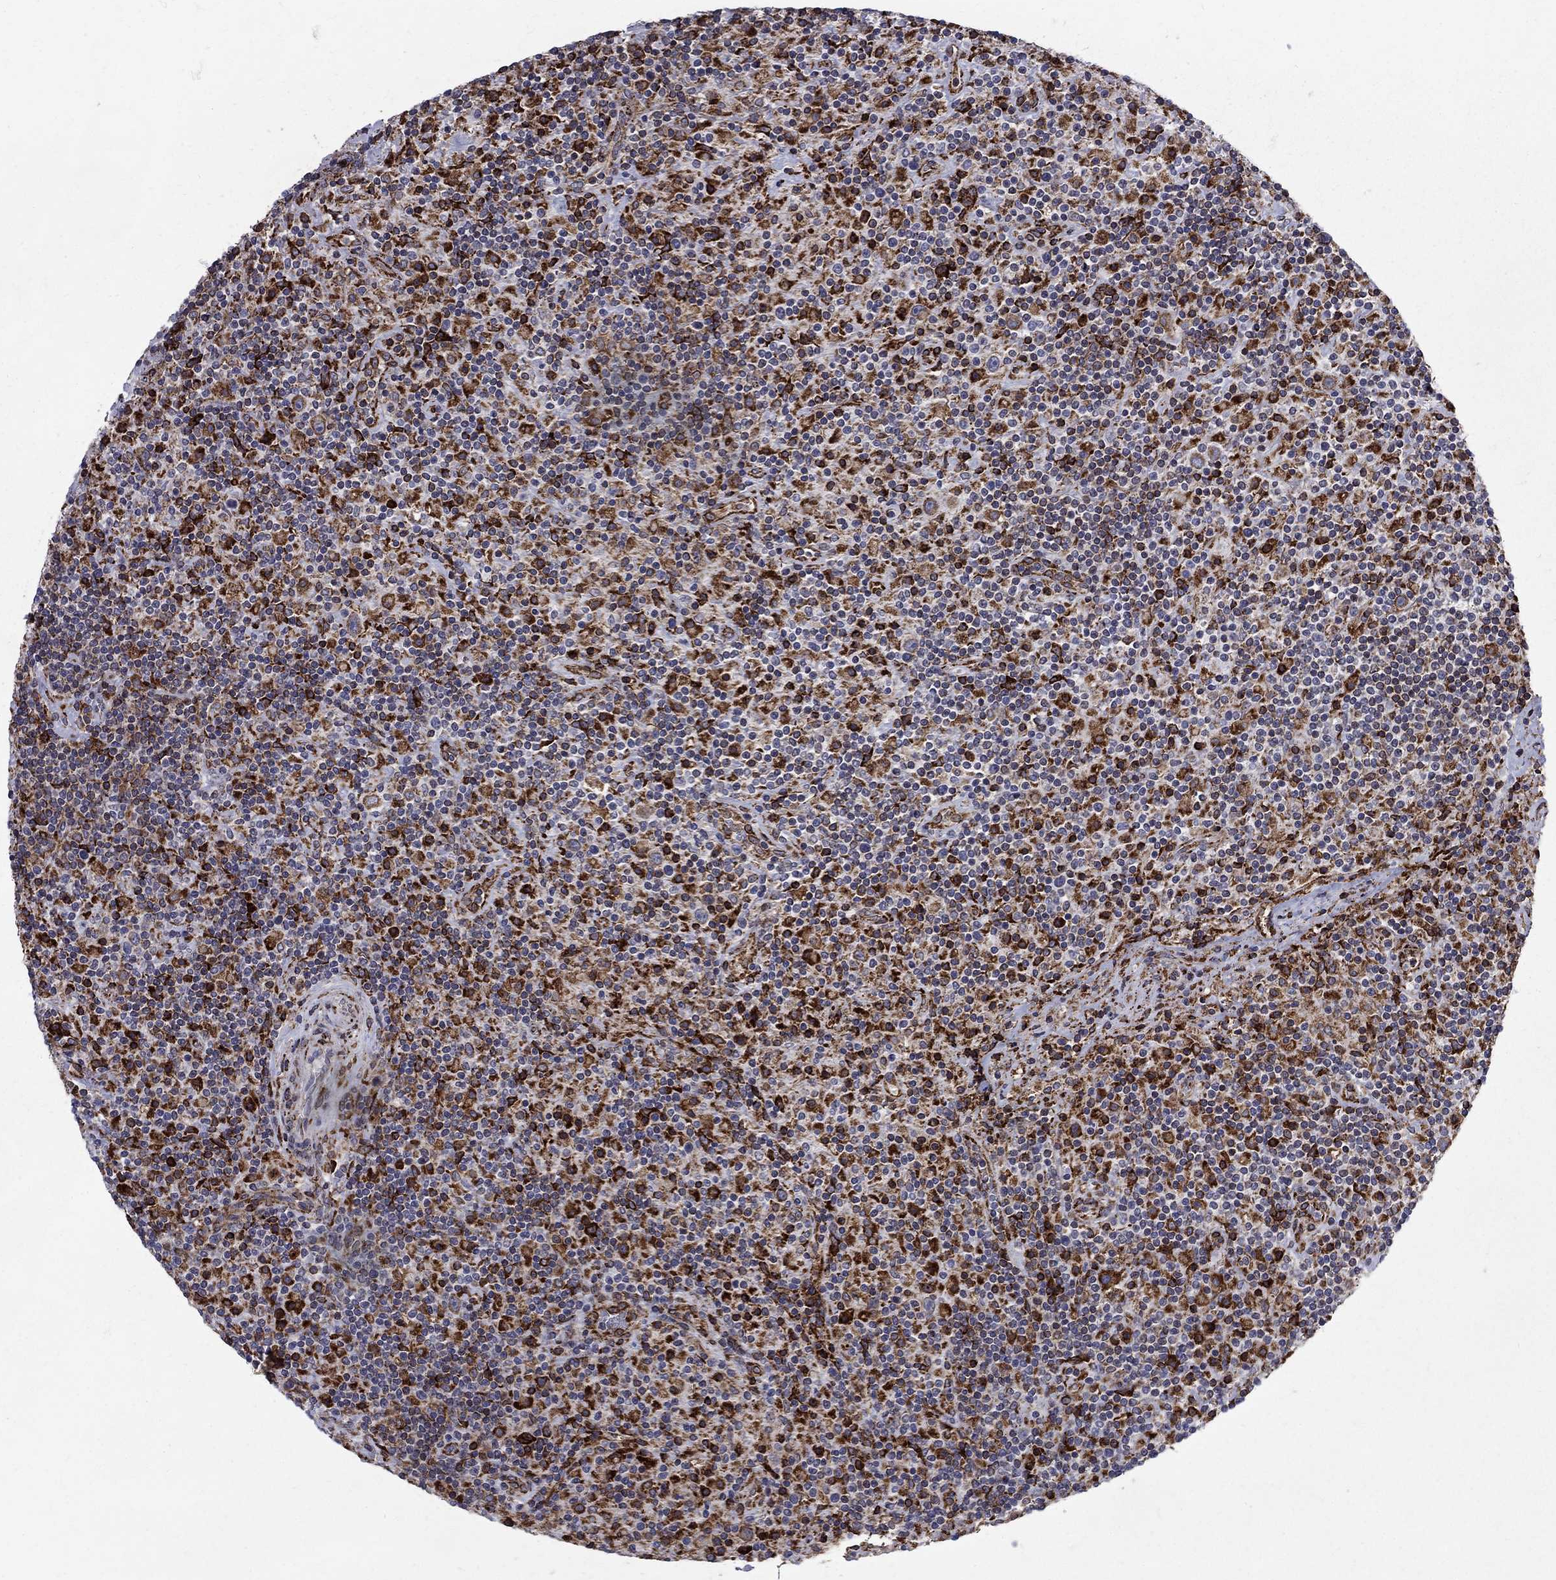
{"staining": {"intensity": "strong", "quantity": "25%-75%", "location": "cytoplasmic/membranous"}, "tissue": "lymphoma", "cell_type": "Tumor cells", "image_type": "cancer", "snomed": [{"axis": "morphology", "description": "Hodgkin's disease, NOS"}, {"axis": "topography", "description": "Lymph node"}], "caption": "Protein staining of lymphoma tissue shows strong cytoplasmic/membranous staining in about 25%-75% of tumor cells. The staining is performed using DAB brown chromogen to label protein expression. The nuclei are counter-stained blue using hematoxylin.", "gene": "CAB39L", "patient": {"sex": "male", "age": 70}}